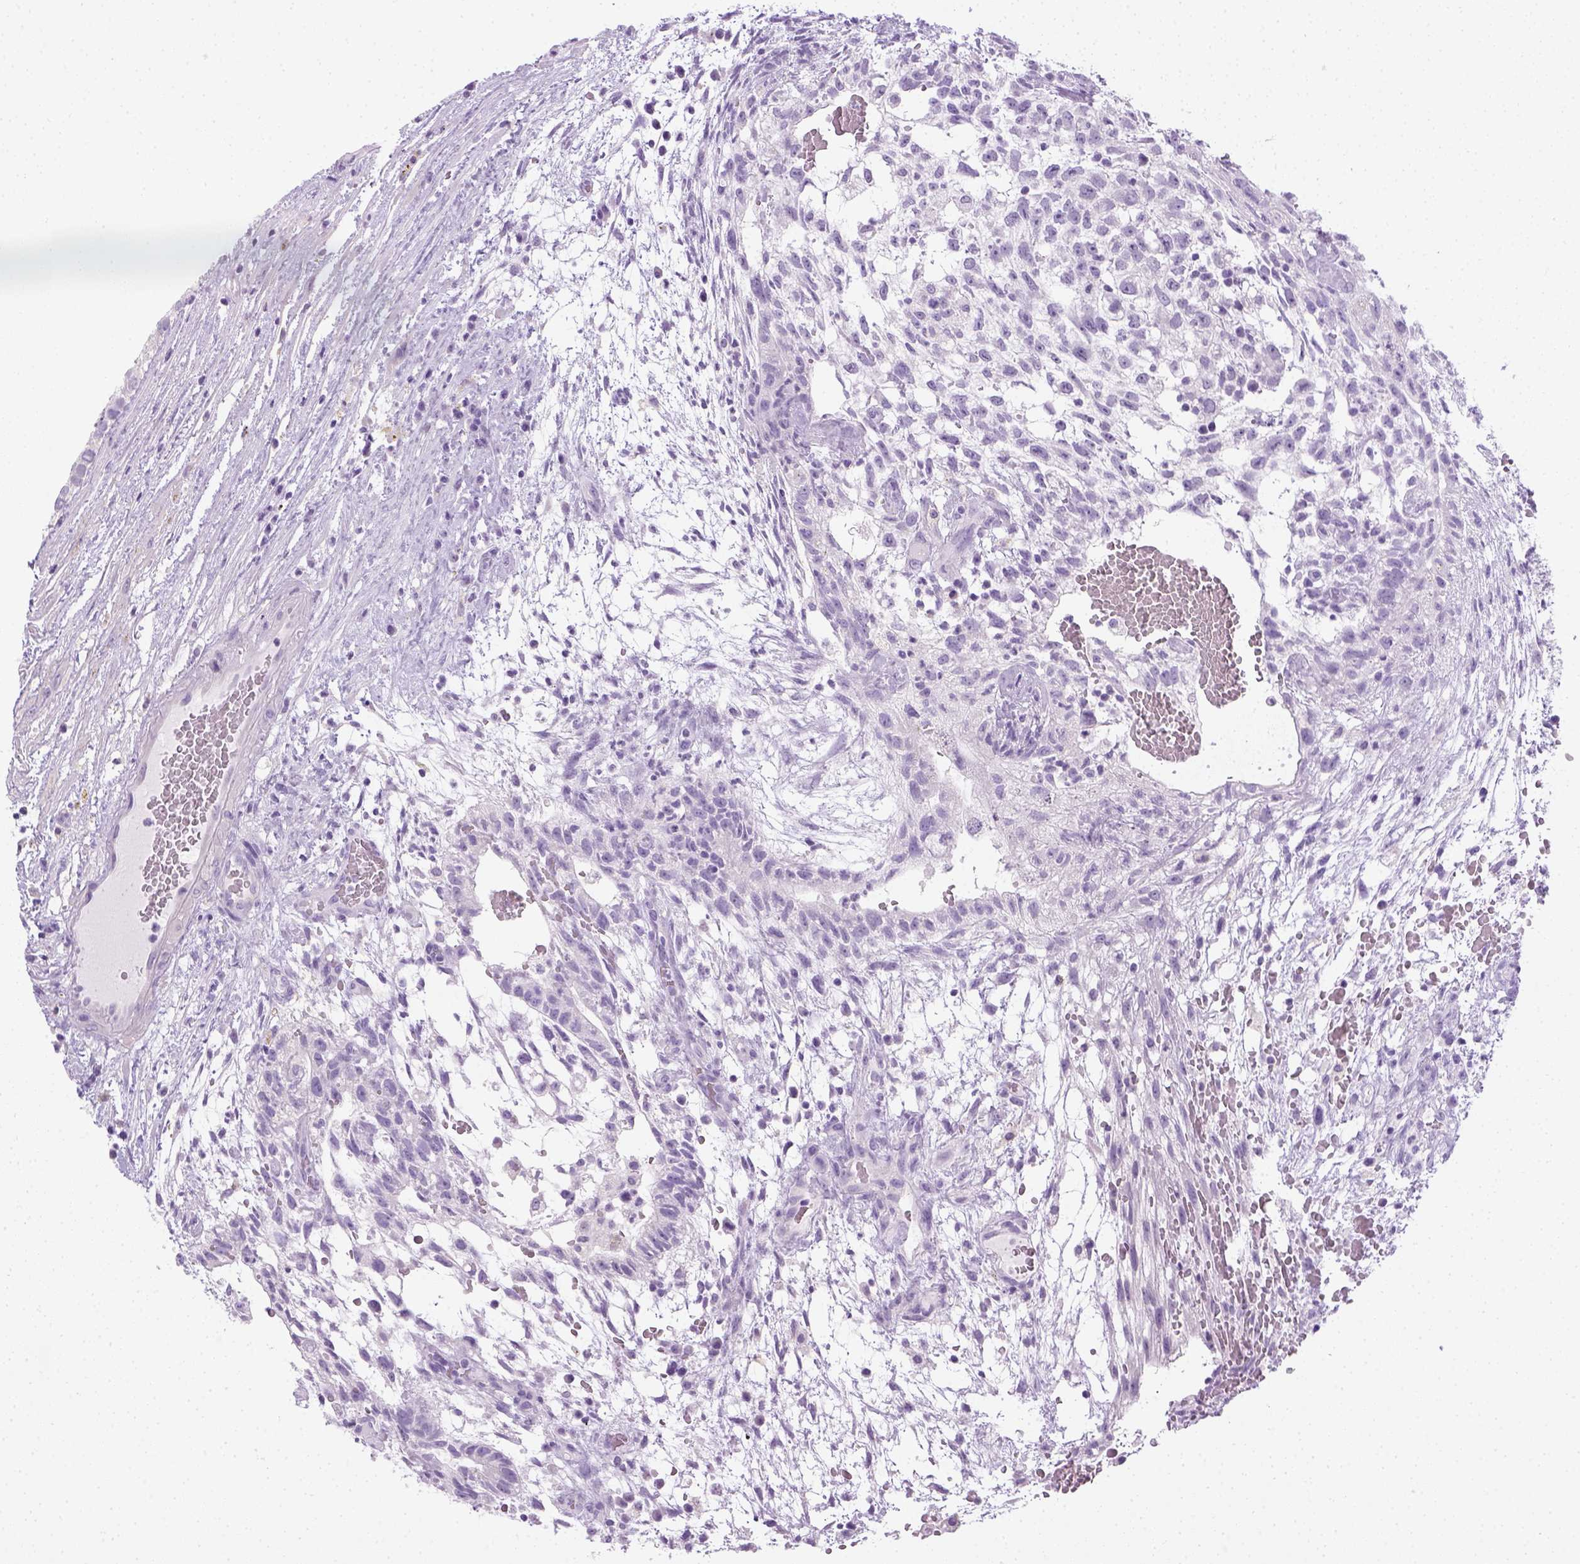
{"staining": {"intensity": "negative", "quantity": "none", "location": "none"}, "tissue": "testis cancer", "cell_type": "Tumor cells", "image_type": "cancer", "snomed": [{"axis": "morphology", "description": "Normal tissue, NOS"}, {"axis": "morphology", "description": "Carcinoma, Embryonal, NOS"}, {"axis": "topography", "description": "Testis"}], "caption": "DAB immunohistochemical staining of testis cancer demonstrates no significant positivity in tumor cells. Nuclei are stained in blue.", "gene": "LGSN", "patient": {"sex": "male", "age": 32}}